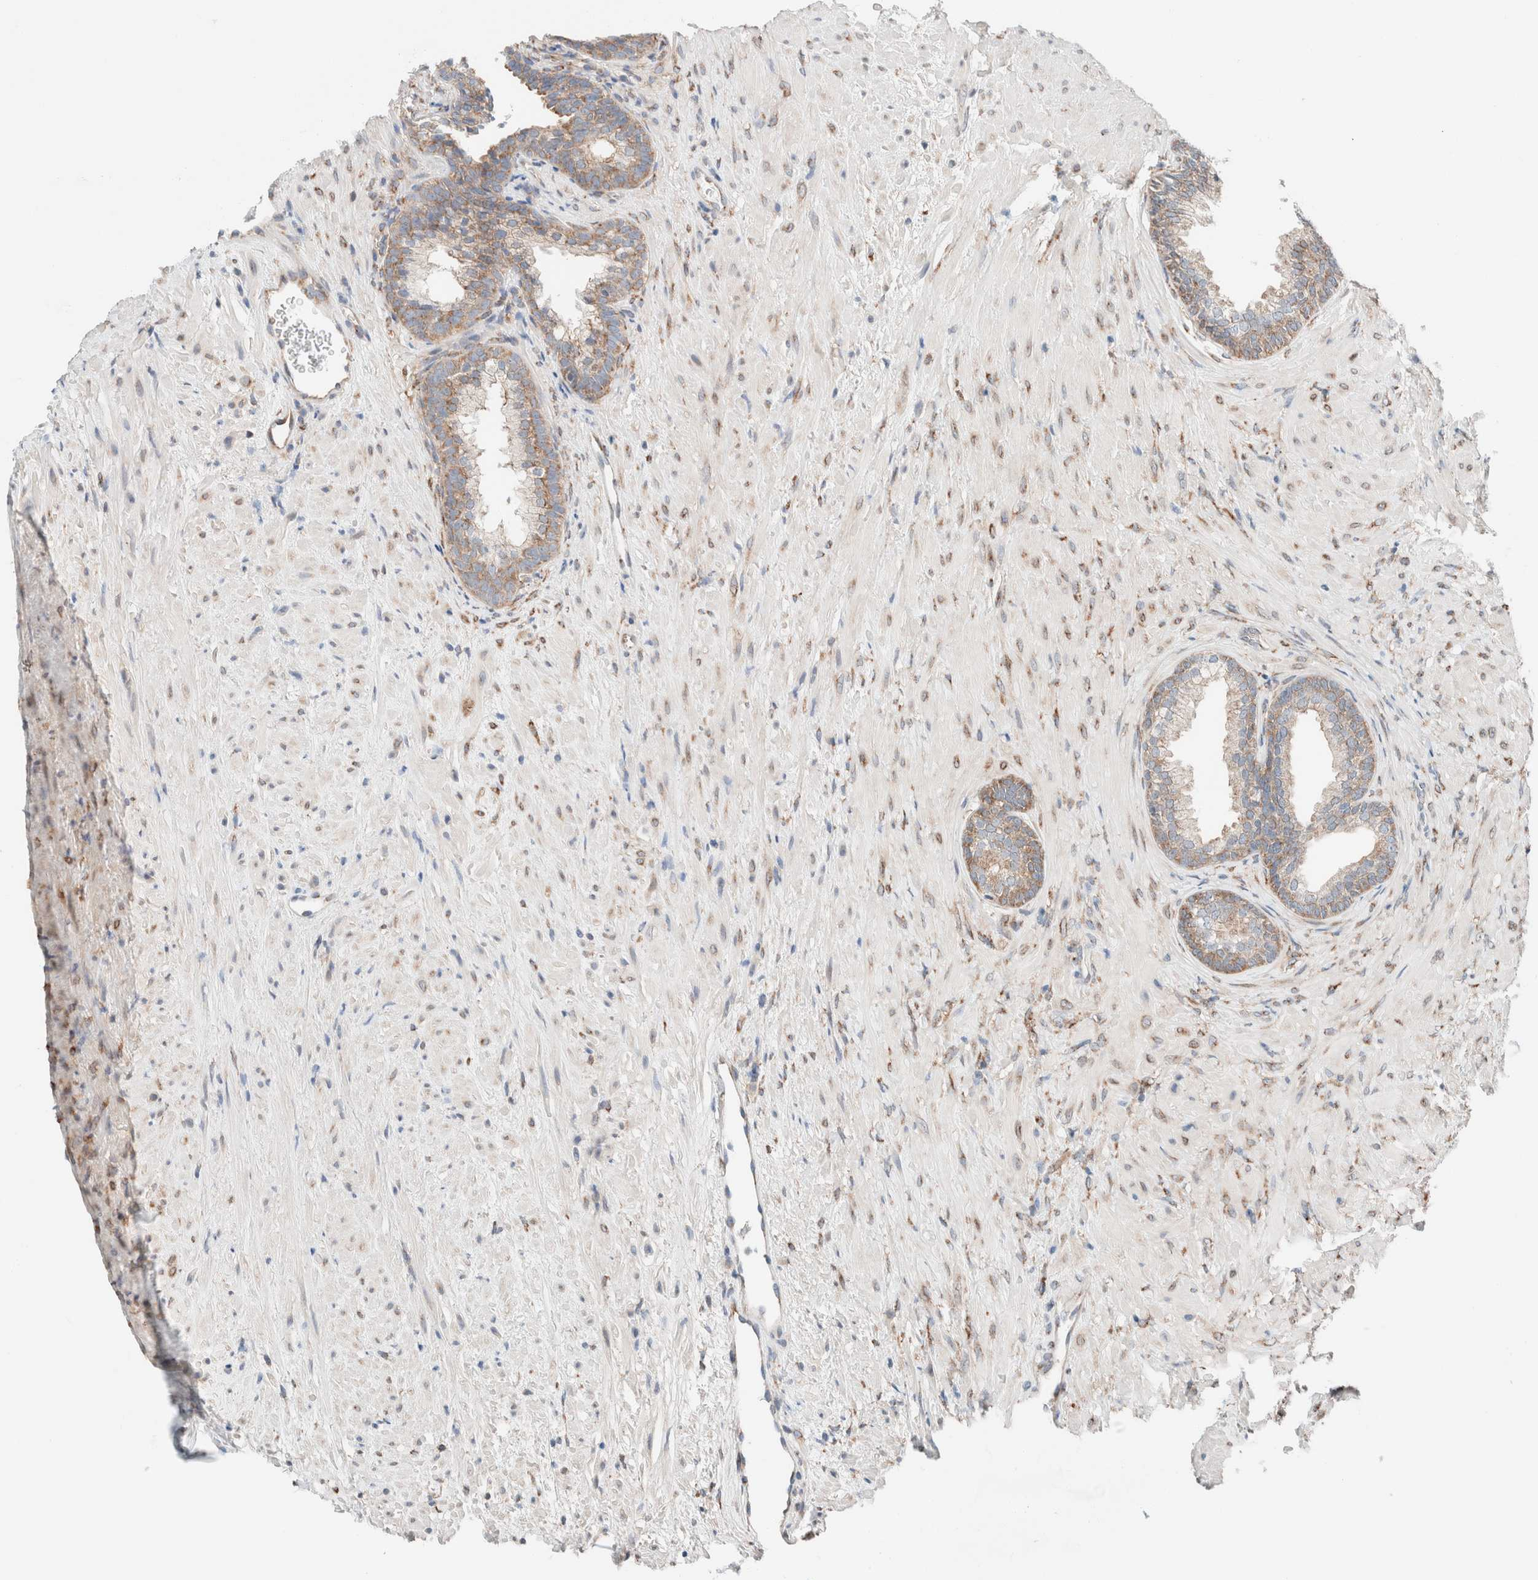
{"staining": {"intensity": "moderate", "quantity": "25%-75%", "location": "cytoplasmic/membranous"}, "tissue": "prostate", "cell_type": "Glandular cells", "image_type": "normal", "snomed": [{"axis": "morphology", "description": "Normal tissue, NOS"}, {"axis": "topography", "description": "Prostate"}], "caption": "IHC image of normal human prostate stained for a protein (brown), which exhibits medium levels of moderate cytoplasmic/membranous expression in approximately 25%-75% of glandular cells.", "gene": "CASC3", "patient": {"sex": "male", "age": 76}}